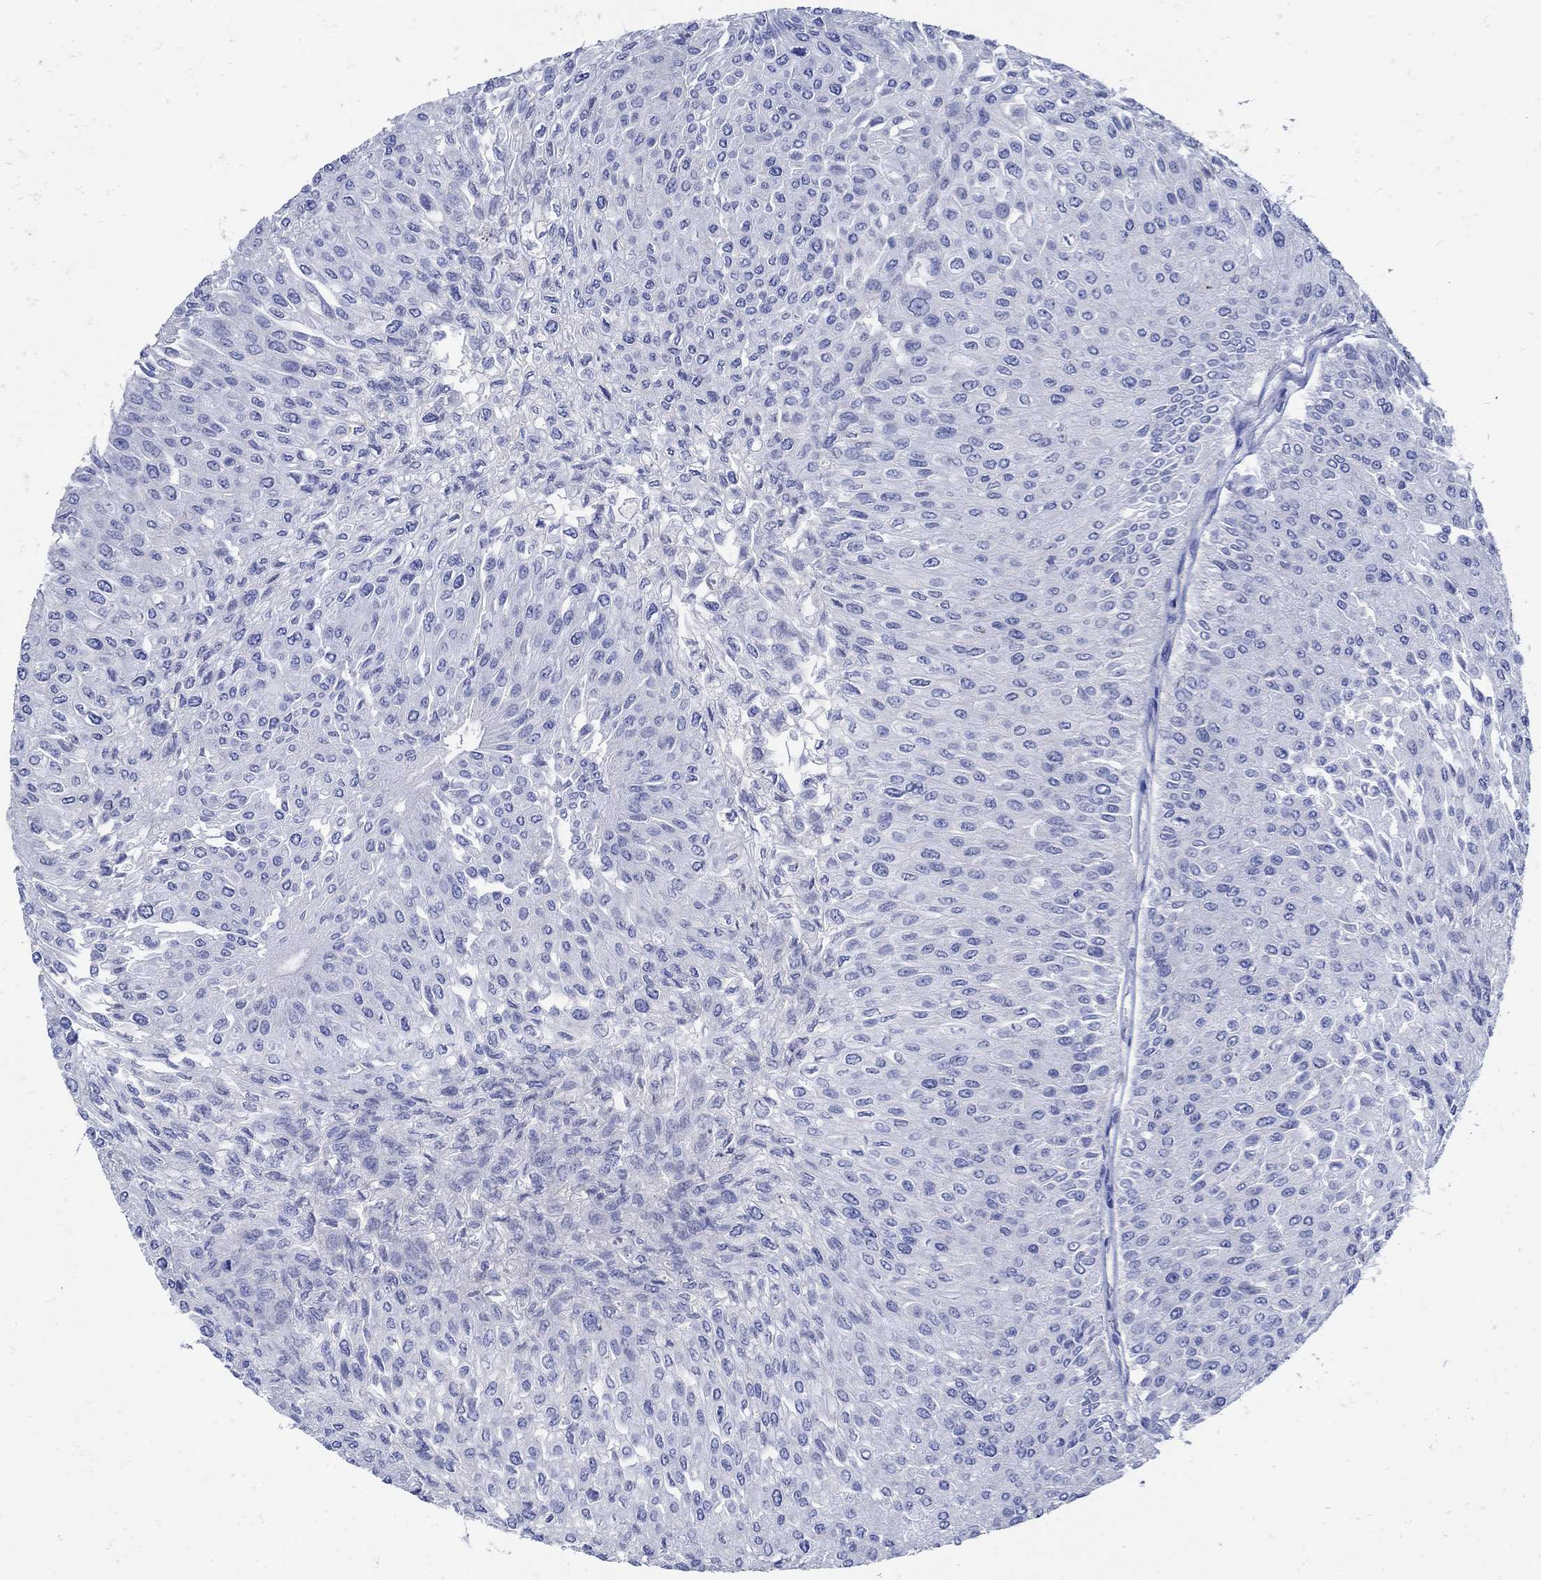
{"staining": {"intensity": "negative", "quantity": "none", "location": "none"}, "tissue": "urothelial cancer", "cell_type": "Tumor cells", "image_type": "cancer", "snomed": [{"axis": "morphology", "description": "Urothelial carcinoma, Low grade"}, {"axis": "topography", "description": "Urinary bladder"}], "caption": "DAB (3,3'-diaminobenzidine) immunohistochemical staining of human low-grade urothelial carcinoma exhibits no significant staining in tumor cells.", "gene": "NOS1", "patient": {"sex": "male", "age": 67}}